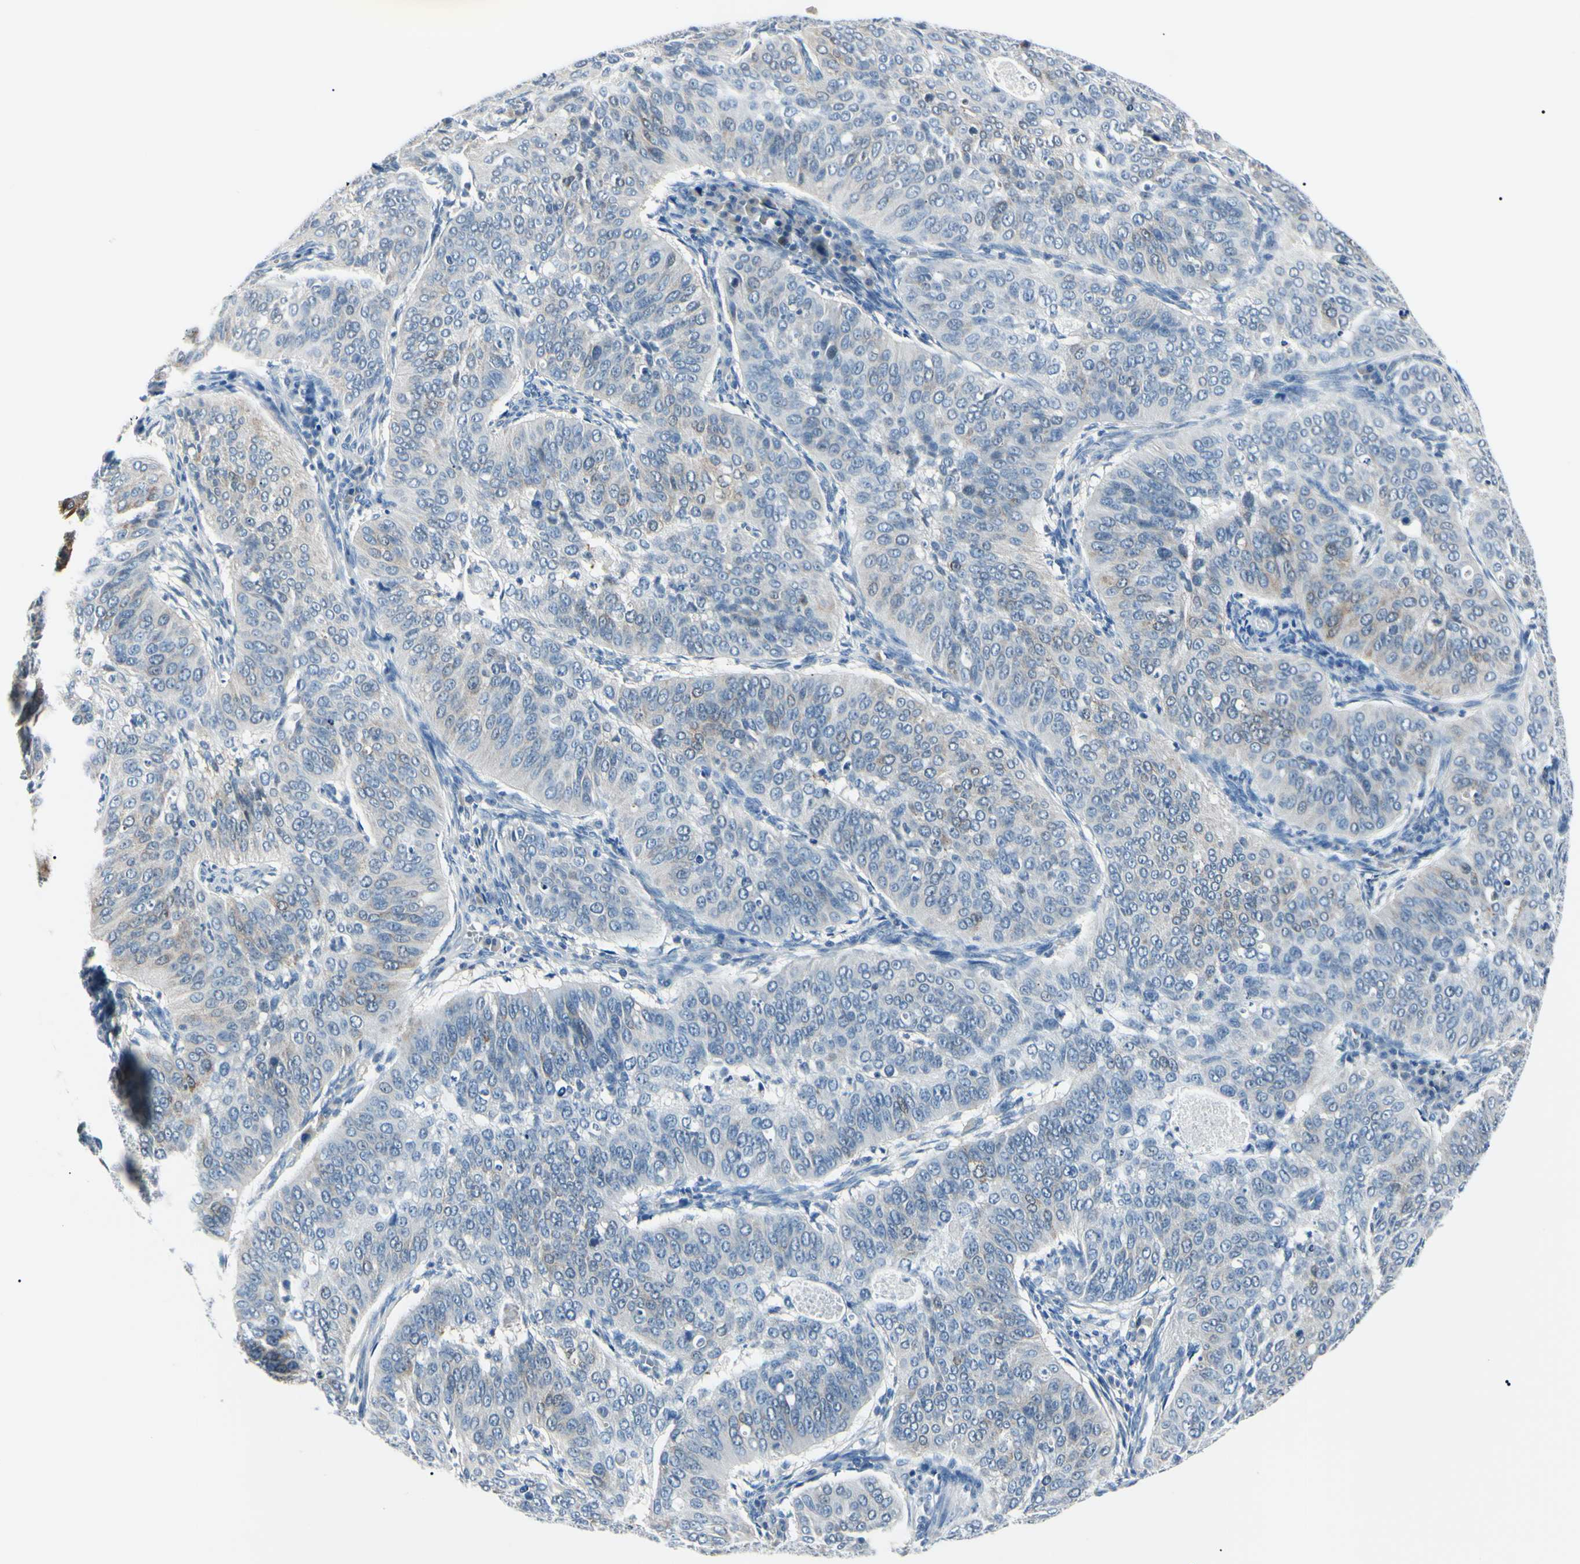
{"staining": {"intensity": "weak", "quantity": "<25%", "location": "cytoplasmic/membranous"}, "tissue": "cervical cancer", "cell_type": "Tumor cells", "image_type": "cancer", "snomed": [{"axis": "morphology", "description": "Normal tissue, NOS"}, {"axis": "morphology", "description": "Squamous cell carcinoma, NOS"}, {"axis": "topography", "description": "Cervix"}], "caption": "IHC photomicrograph of neoplastic tissue: squamous cell carcinoma (cervical) stained with DAB (3,3'-diaminobenzidine) reveals no significant protein positivity in tumor cells.", "gene": "CA2", "patient": {"sex": "female", "age": 39}}